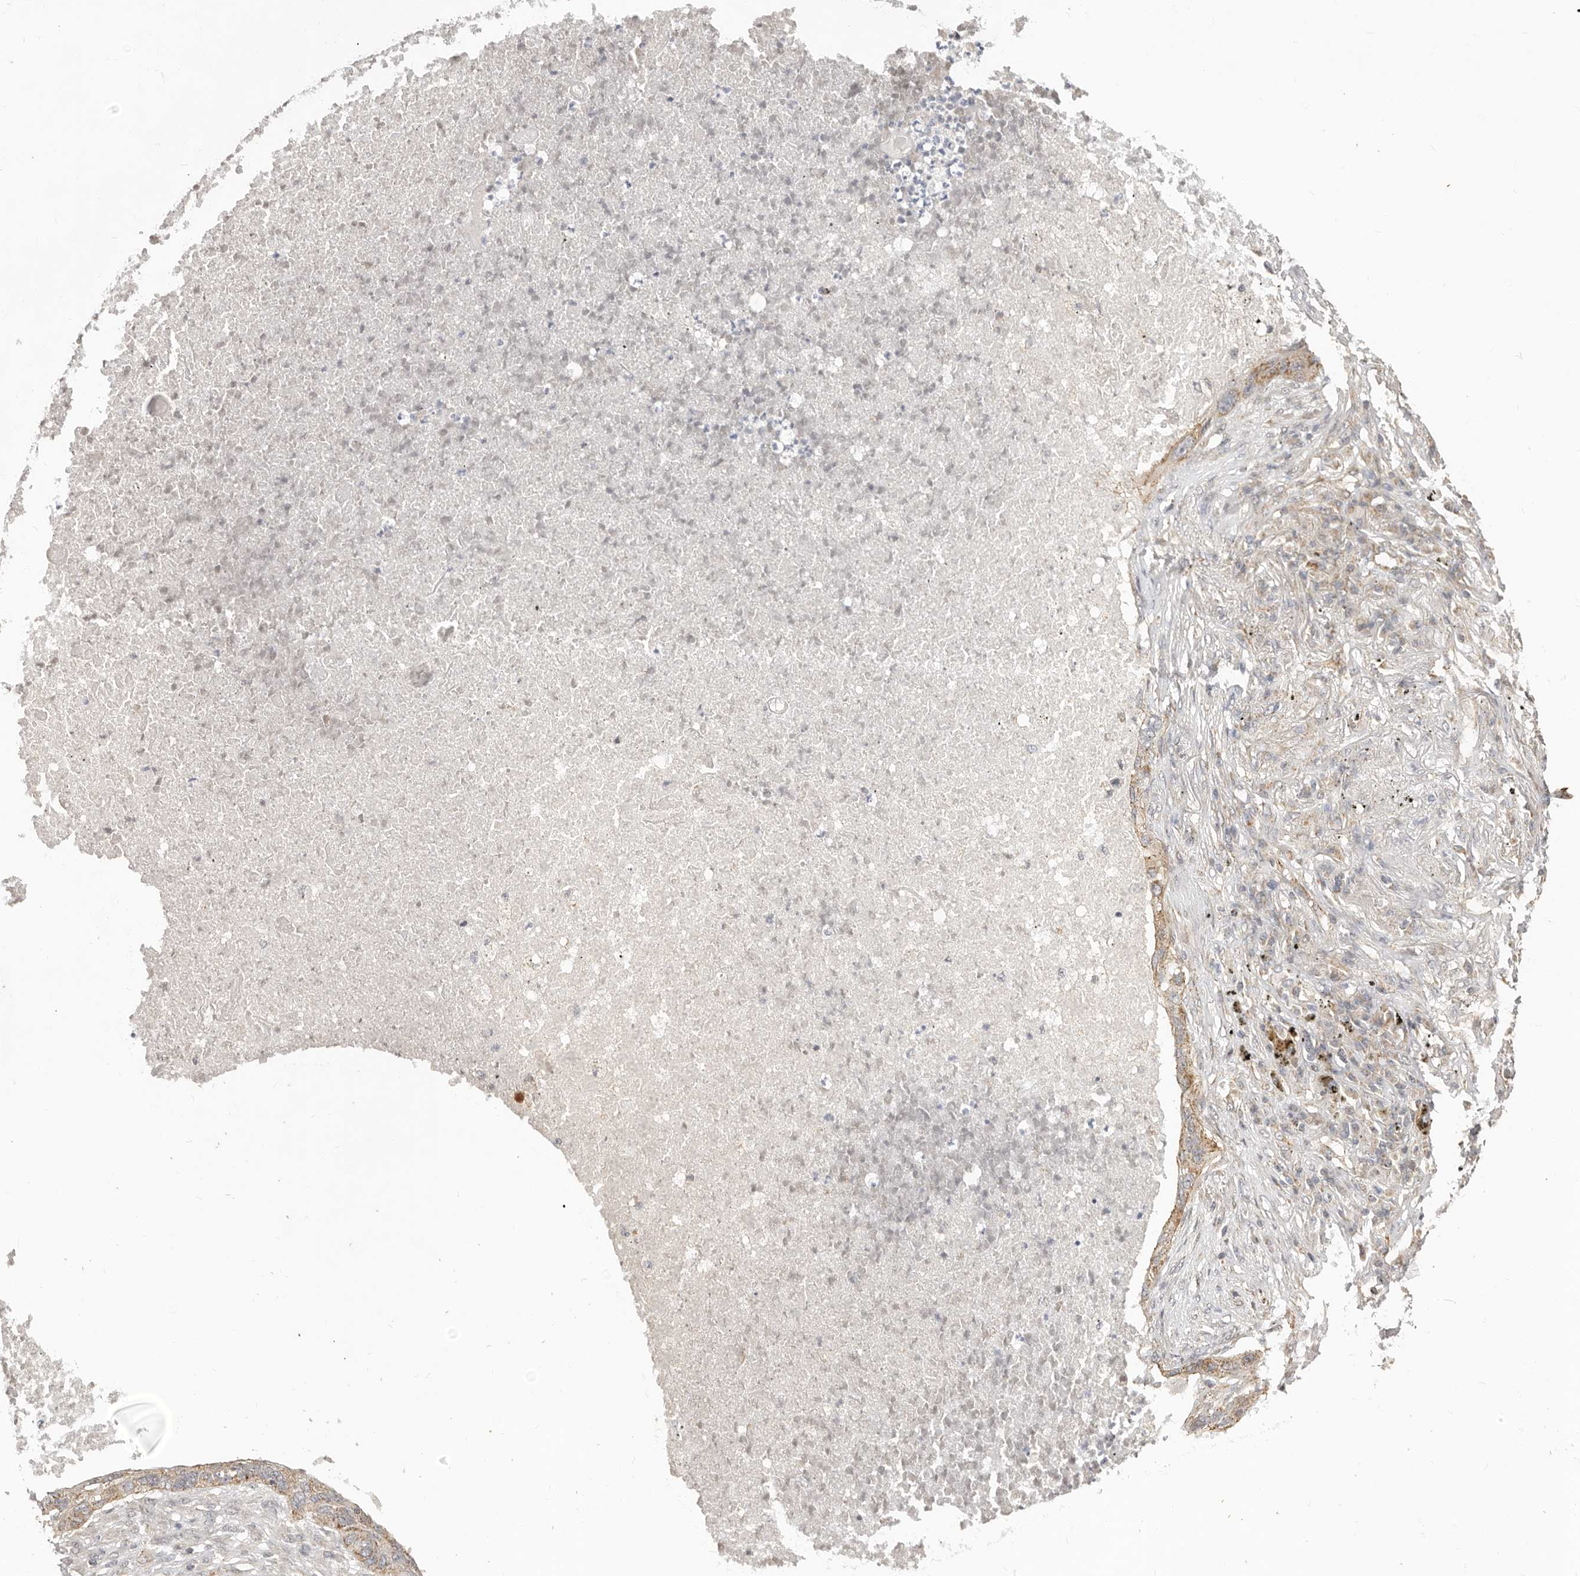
{"staining": {"intensity": "moderate", "quantity": "25%-75%", "location": "cytoplasmic/membranous"}, "tissue": "lung cancer", "cell_type": "Tumor cells", "image_type": "cancer", "snomed": [{"axis": "morphology", "description": "Squamous cell carcinoma, NOS"}, {"axis": "topography", "description": "Lung"}], "caption": "Protein staining of squamous cell carcinoma (lung) tissue demonstrates moderate cytoplasmic/membranous staining in approximately 25%-75% of tumor cells. Using DAB (brown) and hematoxylin (blue) stains, captured at high magnification using brightfield microscopy.", "gene": "USP49", "patient": {"sex": "female", "age": 63}}